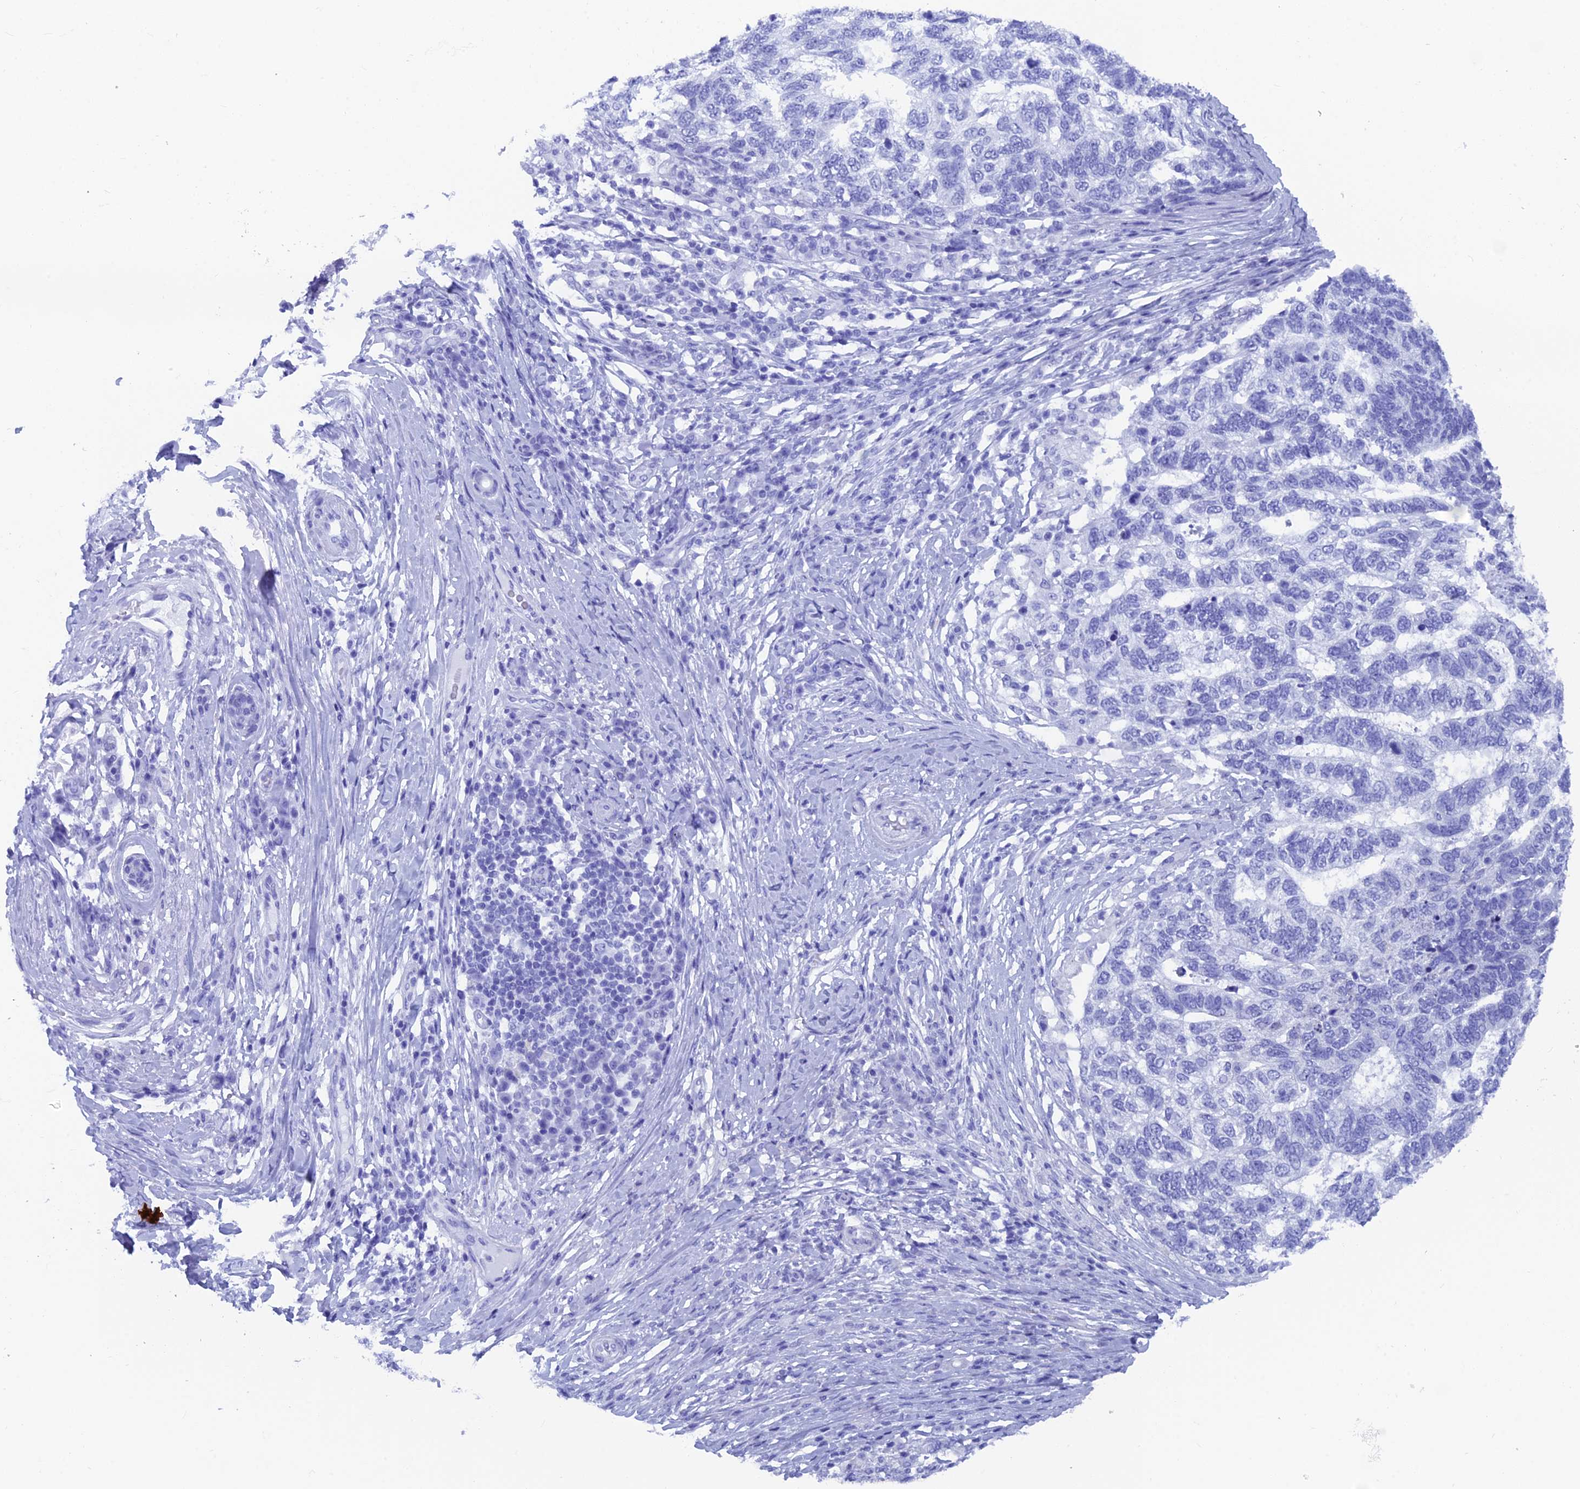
{"staining": {"intensity": "negative", "quantity": "none", "location": "none"}, "tissue": "skin cancer", "cell_type": "Tumor cells", "image_type": "cancer", "snomed": [{"axis": "morphology", "description": "Basal cell carcinoma"}, {"axis": "topography", "description": "Skin"}], "caption": "High magnification brightfield microscopy of skin cancer stained with DAB (brown) and counterstained with hematoxylin (blue): tumor cells show no significant staining.", "gene": "AK4", "patient": {"sex": "female", "age": 65}}